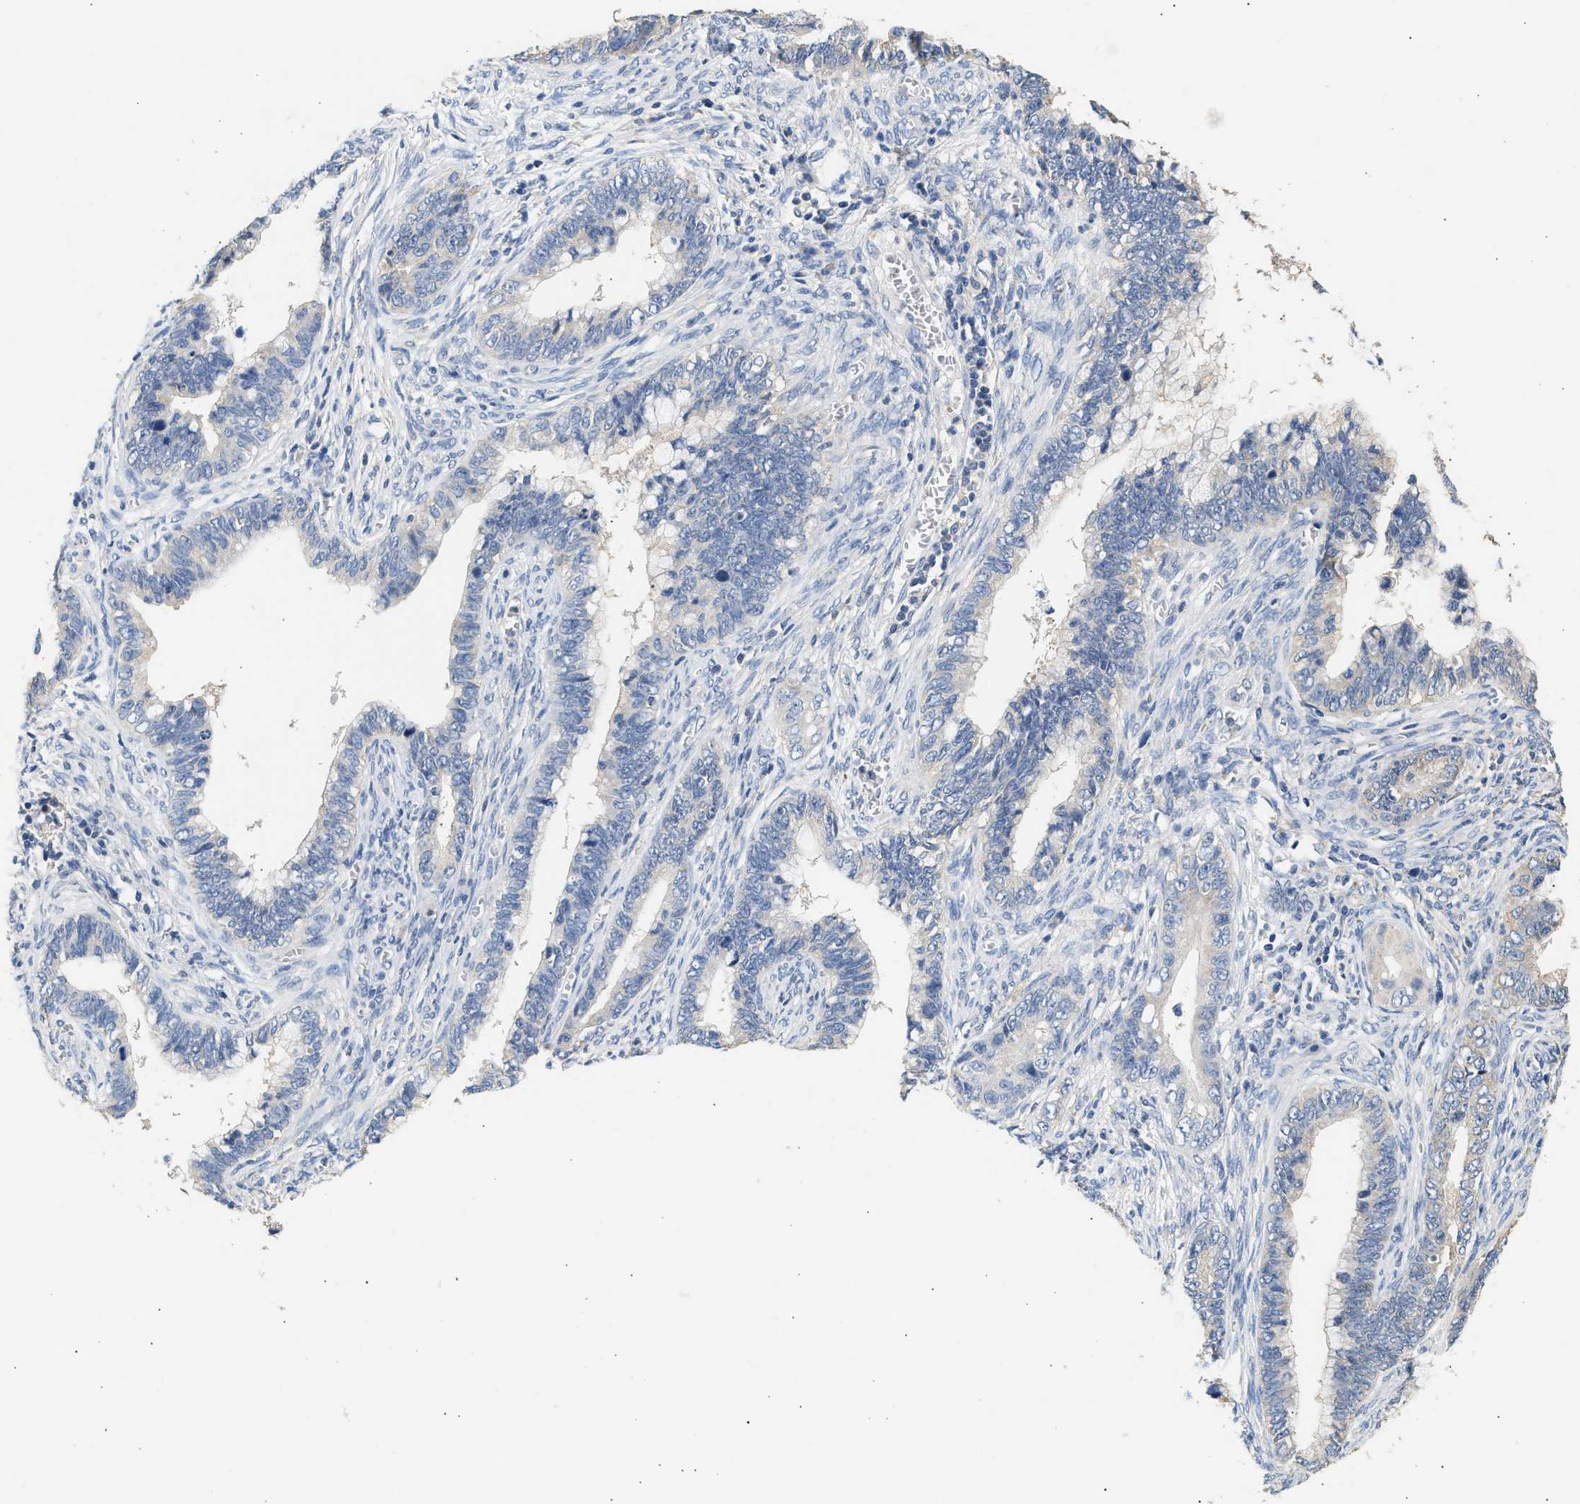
{"staining": {"intensity": "negative", "quantity": "none", "location": "none"}, "tissue": "cervical cancer", "cell_type": "Tumor cells", "image_type": "cancer", "snomed": [{"axis": "morphology", "description": "Adenocarcinoma, NOS"}, {"axis": "topography", "description": "Cervix"}], "caption": "DAB (3,3'-diaminobenzidine) immunohistochemical staining of cervical cancer demonstrates no significant staining in tumor cells. (Stains: DAB (3,3'-diaminobenzidine) immunohistochemistry (IHC) with hematoxylin counter stain, Microscopy: brightfield microscopy at high magnification).", "gene": "WDR31", "patient": {"sex": "female", "age": 44}}